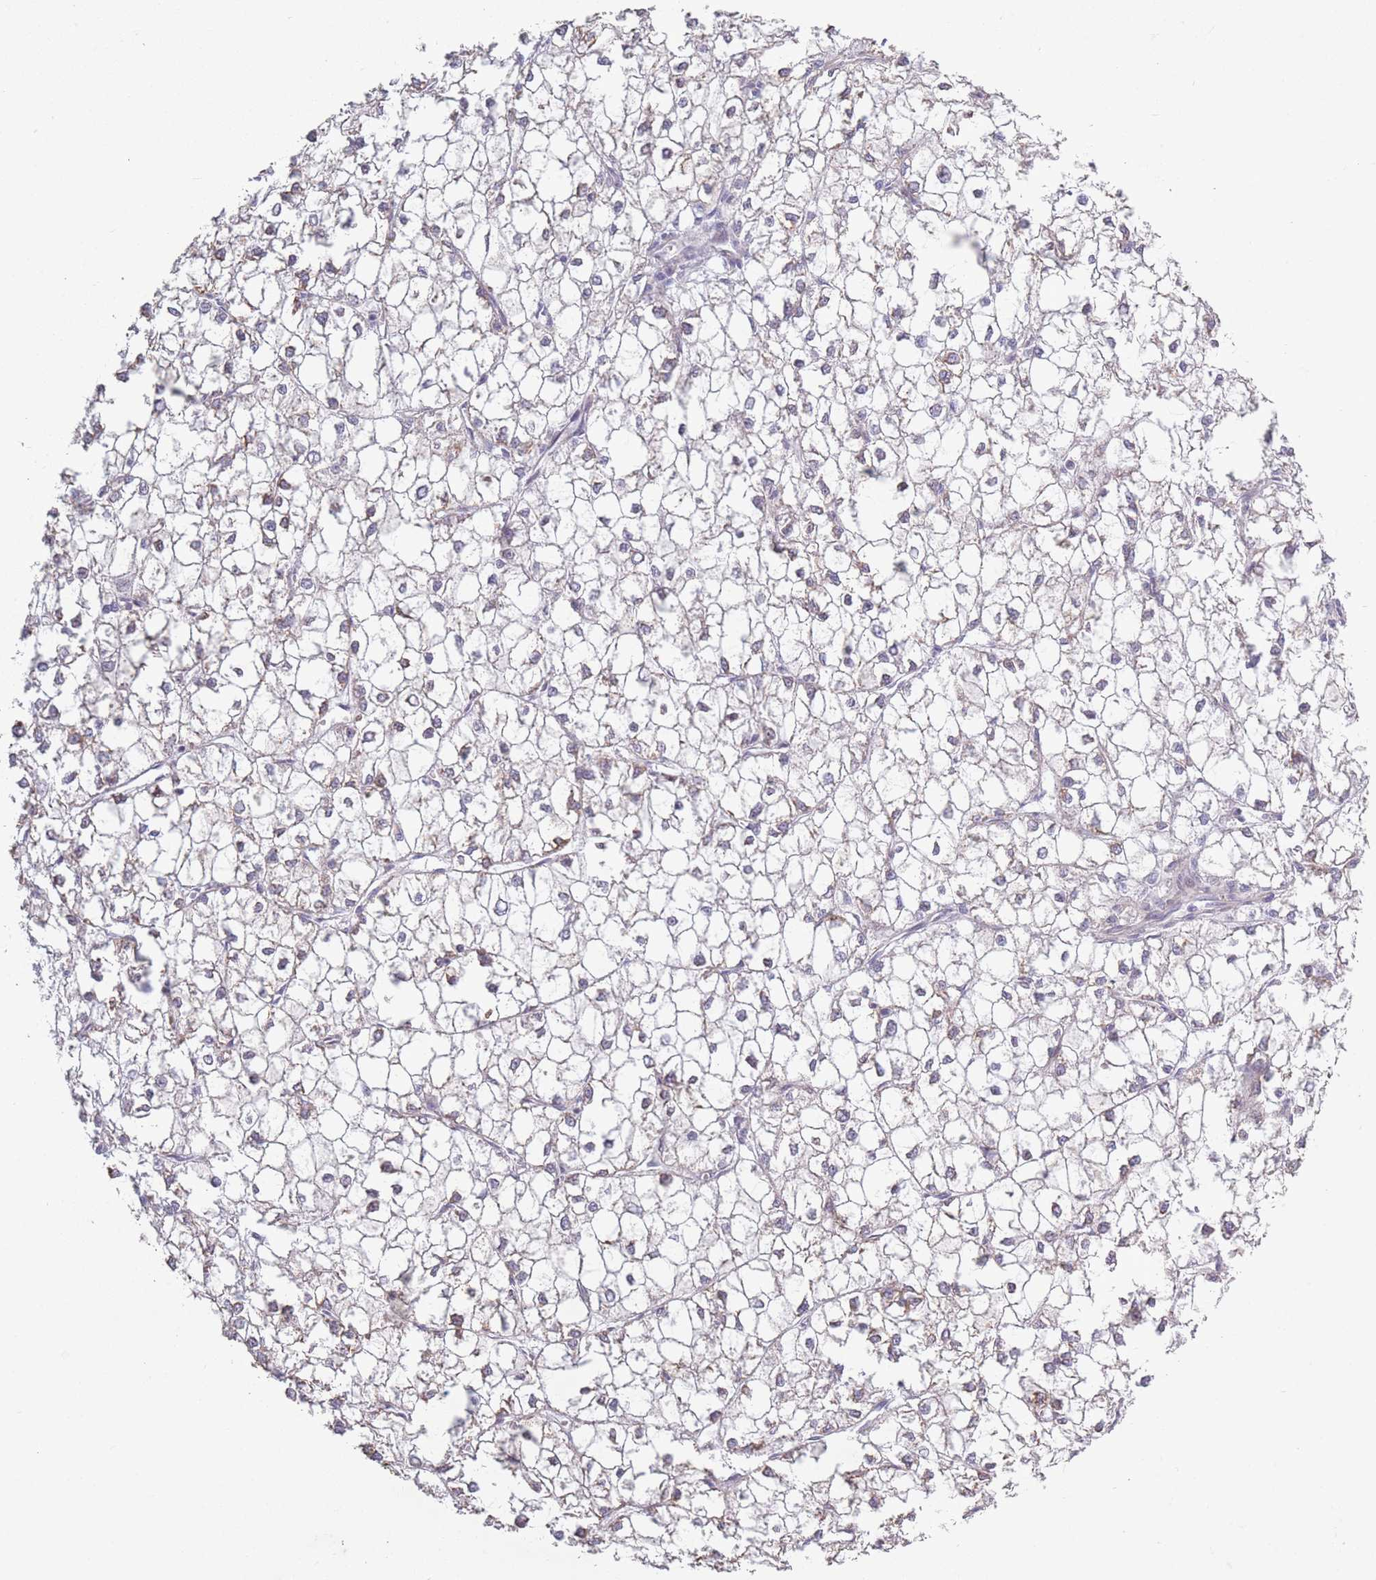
{"staining": {"intensity": "negative", "quantity": "none", "location": "none"}, "tissue": "liver cancer", "cell_type": "Tumor cells", "image_type": "cancer", "snomed": [{"axis": "morphology", "description": "Carcinoma, Hepatocellular, NOS"}, {"axis": "topography", "description": "Liver"}], "caption": "Tumor cells show no significant staining in liver cancer (hepatocellular carcinoma).", "gene": "PLEKHG2", "patient": {"sex": "female", "age": 43}}